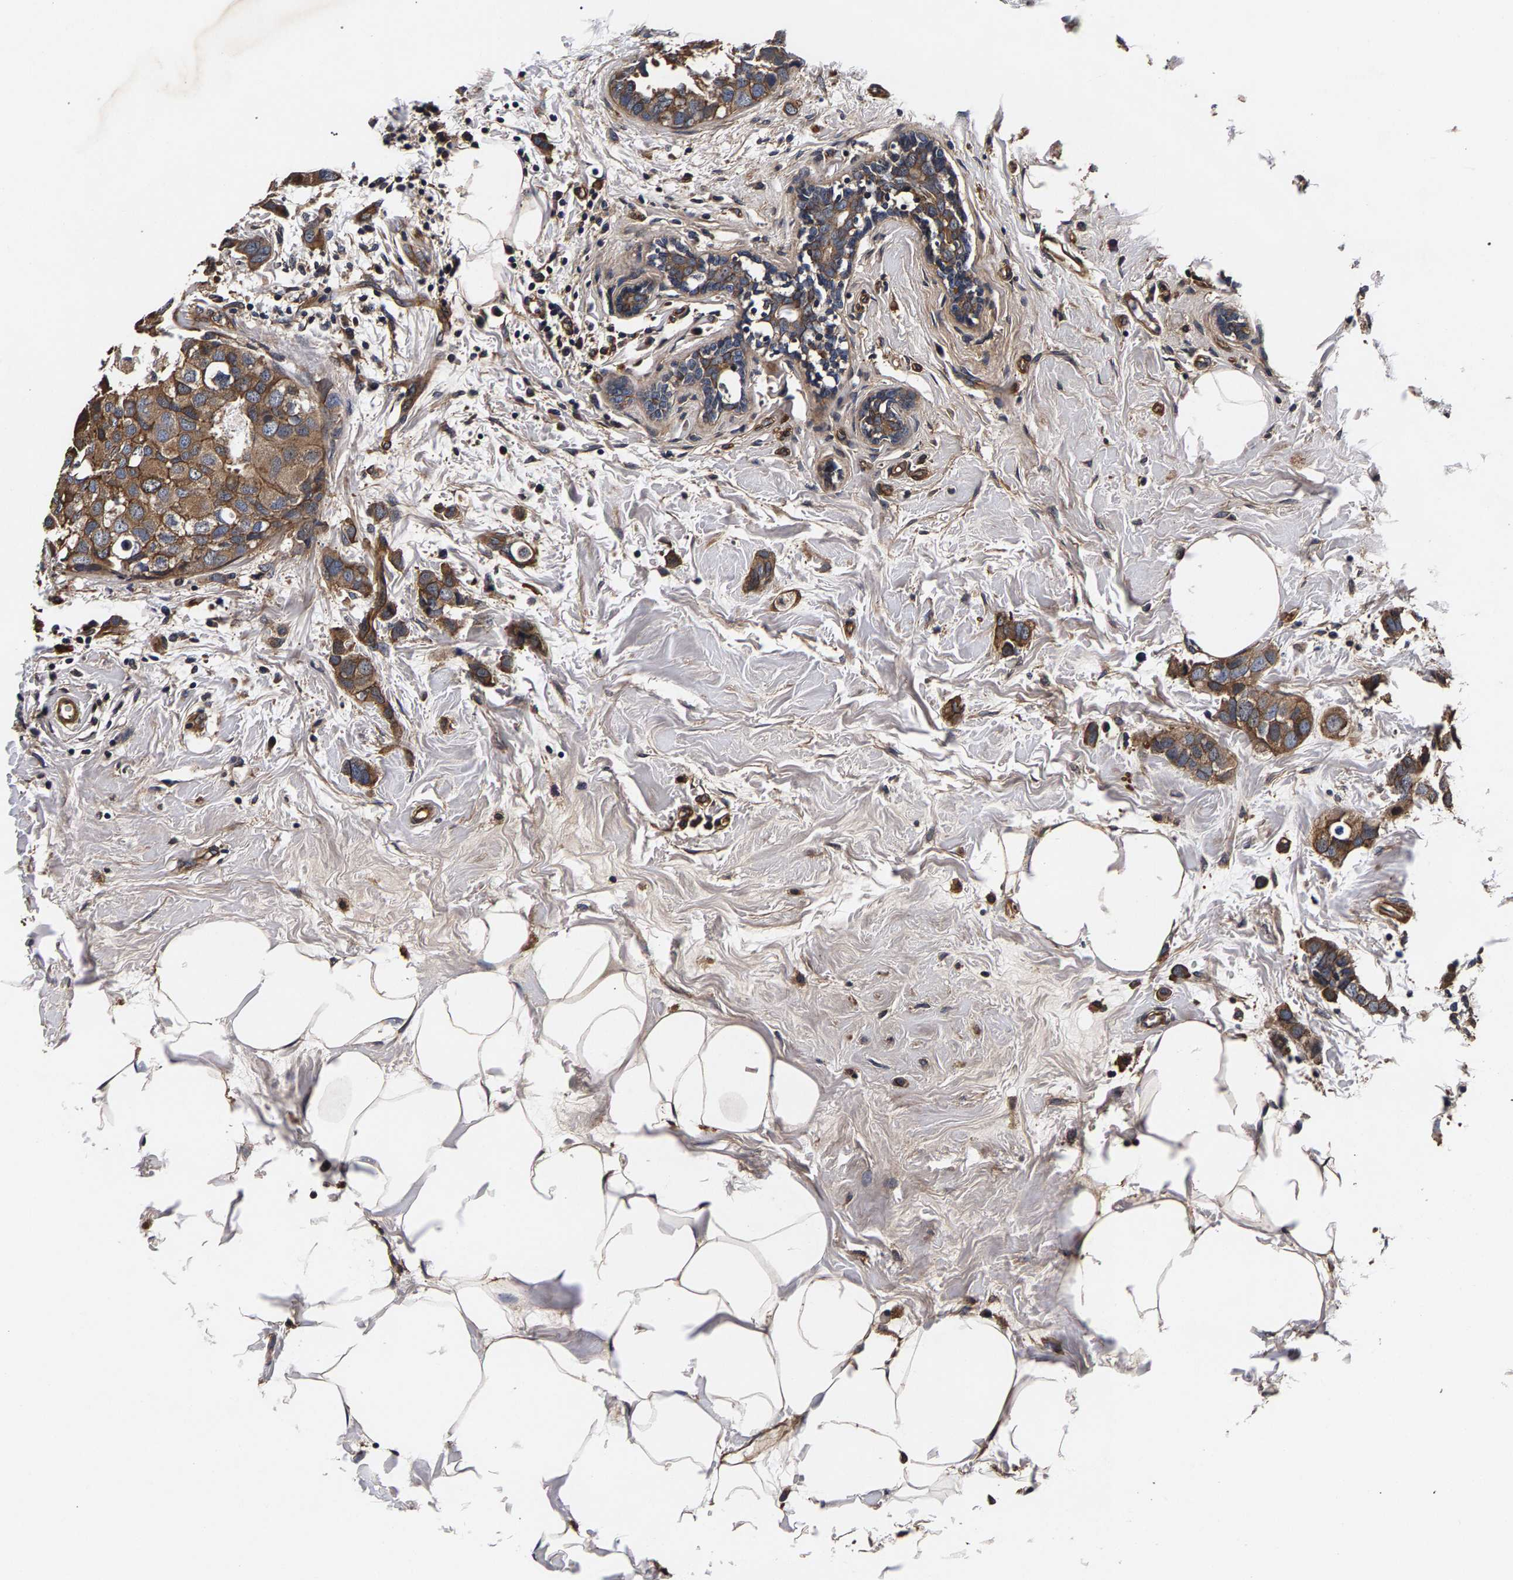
{"staining": {"intensity": "moderate", "quantity": ">75%", "location": "cytoplasmic/membranous"}, "tissue": "breast cancer", "cell_type": "Tumor cells", "image_type": "cancer", "snomed": [{"axis": "morphology", "description": "Normal tissue, NOS"}, {"axis": "morphology", "description": "Duct carcinoma"}, {"axis": "topography", "description": "Breast"}], "caption": "Human invasive ductal carcinoma (breast) stained with a protein marker displays moderate staining in tumor cells.", "gene": "MARCHF7", "patient": {"sex": "female", "age": 50}}